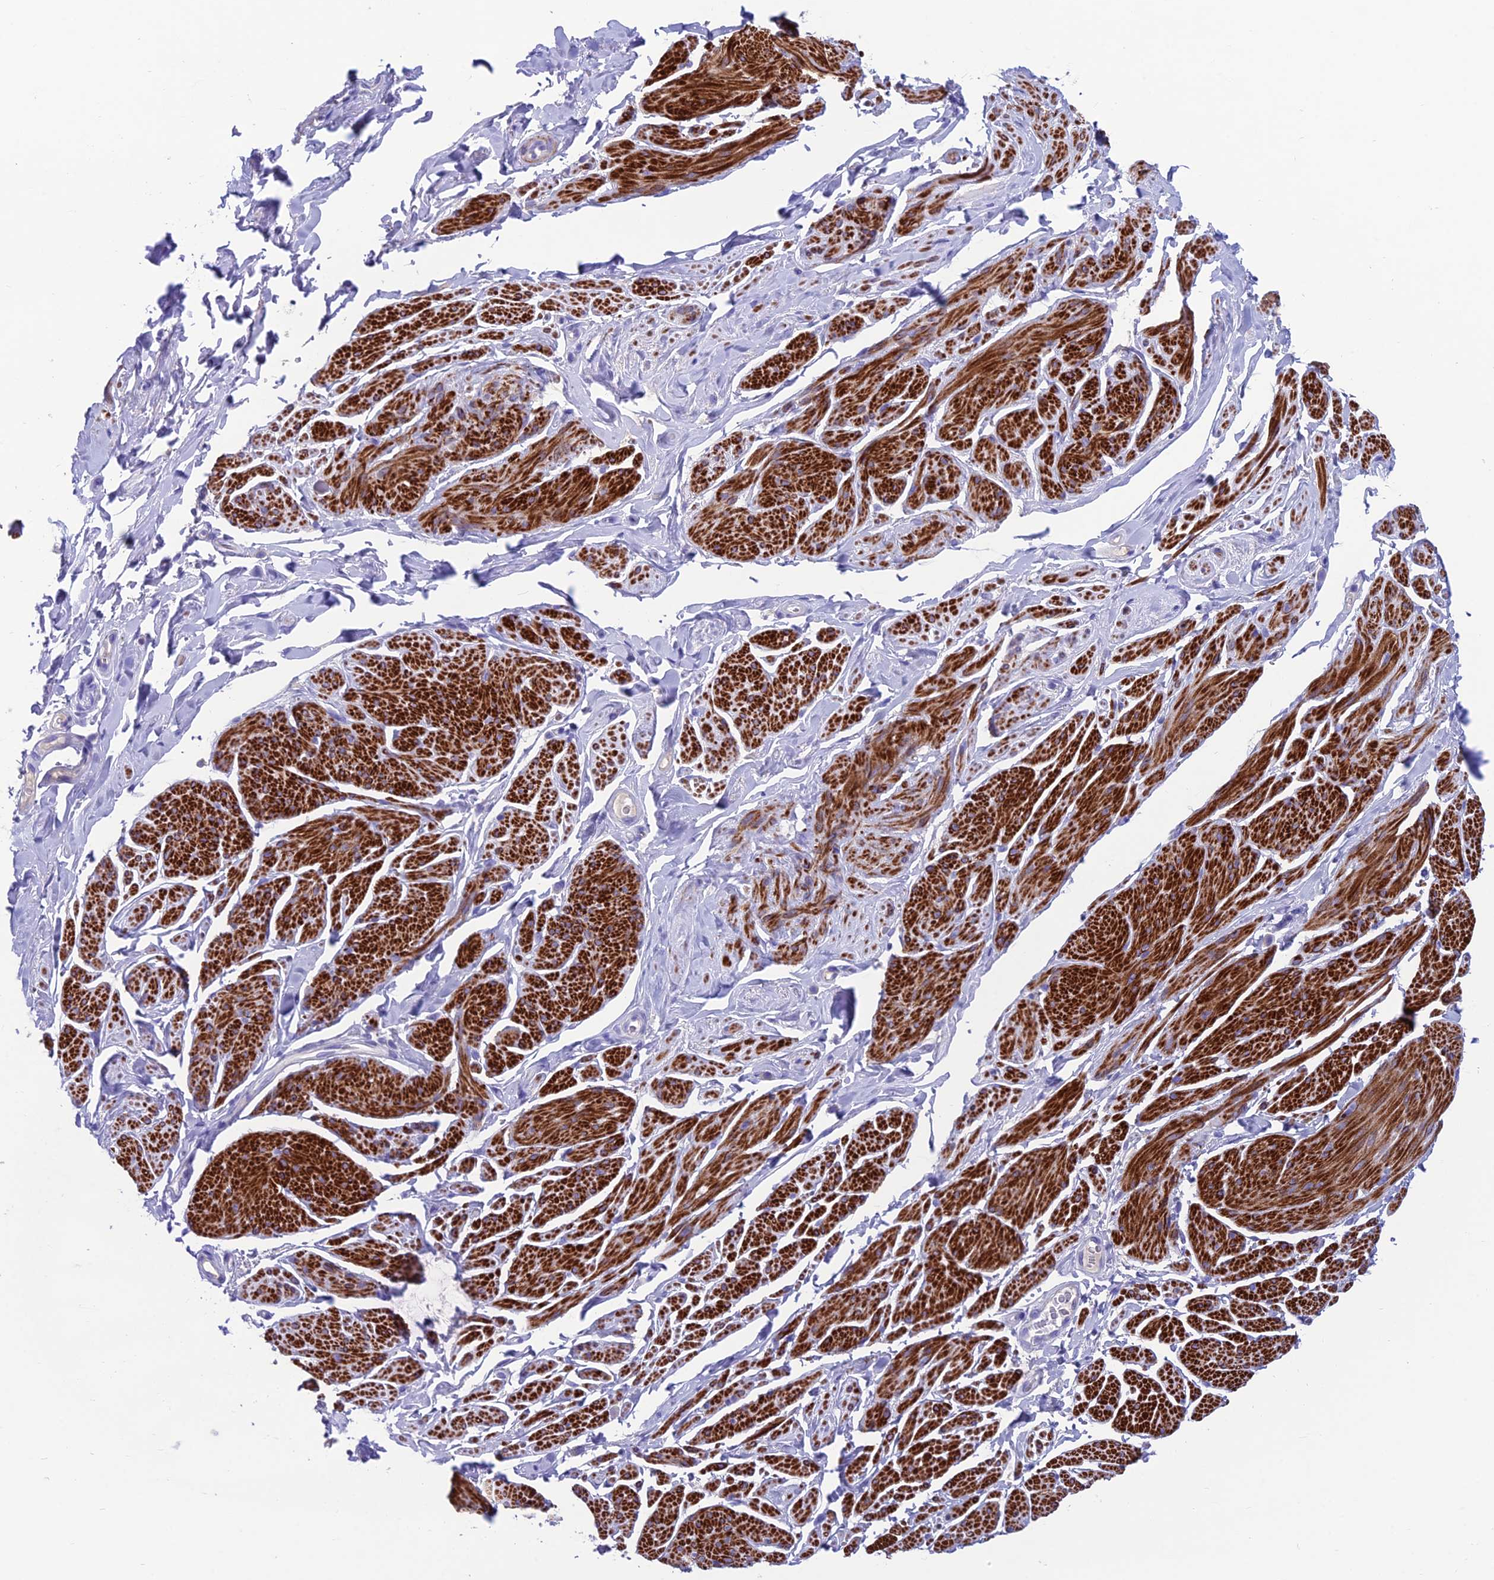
{"staining": {"intensity": "strong", "quantity": "25%-75%", "location": "cytoplasmic/membranous"}, "tissue": "smooth muscle", "cell_type": "Smooth muscle cells", "image_type": "normal", "snomed": [{"axis": "morphology", "description": "Normal tissue, NOS"}, {"axis": "topography", "description": "Smooth muscle"}, {"axis": "topography", "description": "Peripheral nerve tissue"}], "caption": "Brown immunohistochemical staining in unremarkable smooth muscle shows strong cytoplasmic/membranous expression in approximately 25%-75% of smooth muscle cells. The protein of interest is stained brown, and the nuclei are stained in blue (DAB (3,3'-diaminobenzidine) IHC with brightfield microscopy, high magnification).", "gene": "GNG11", "patient": {"sex": "male", "age": 69}}